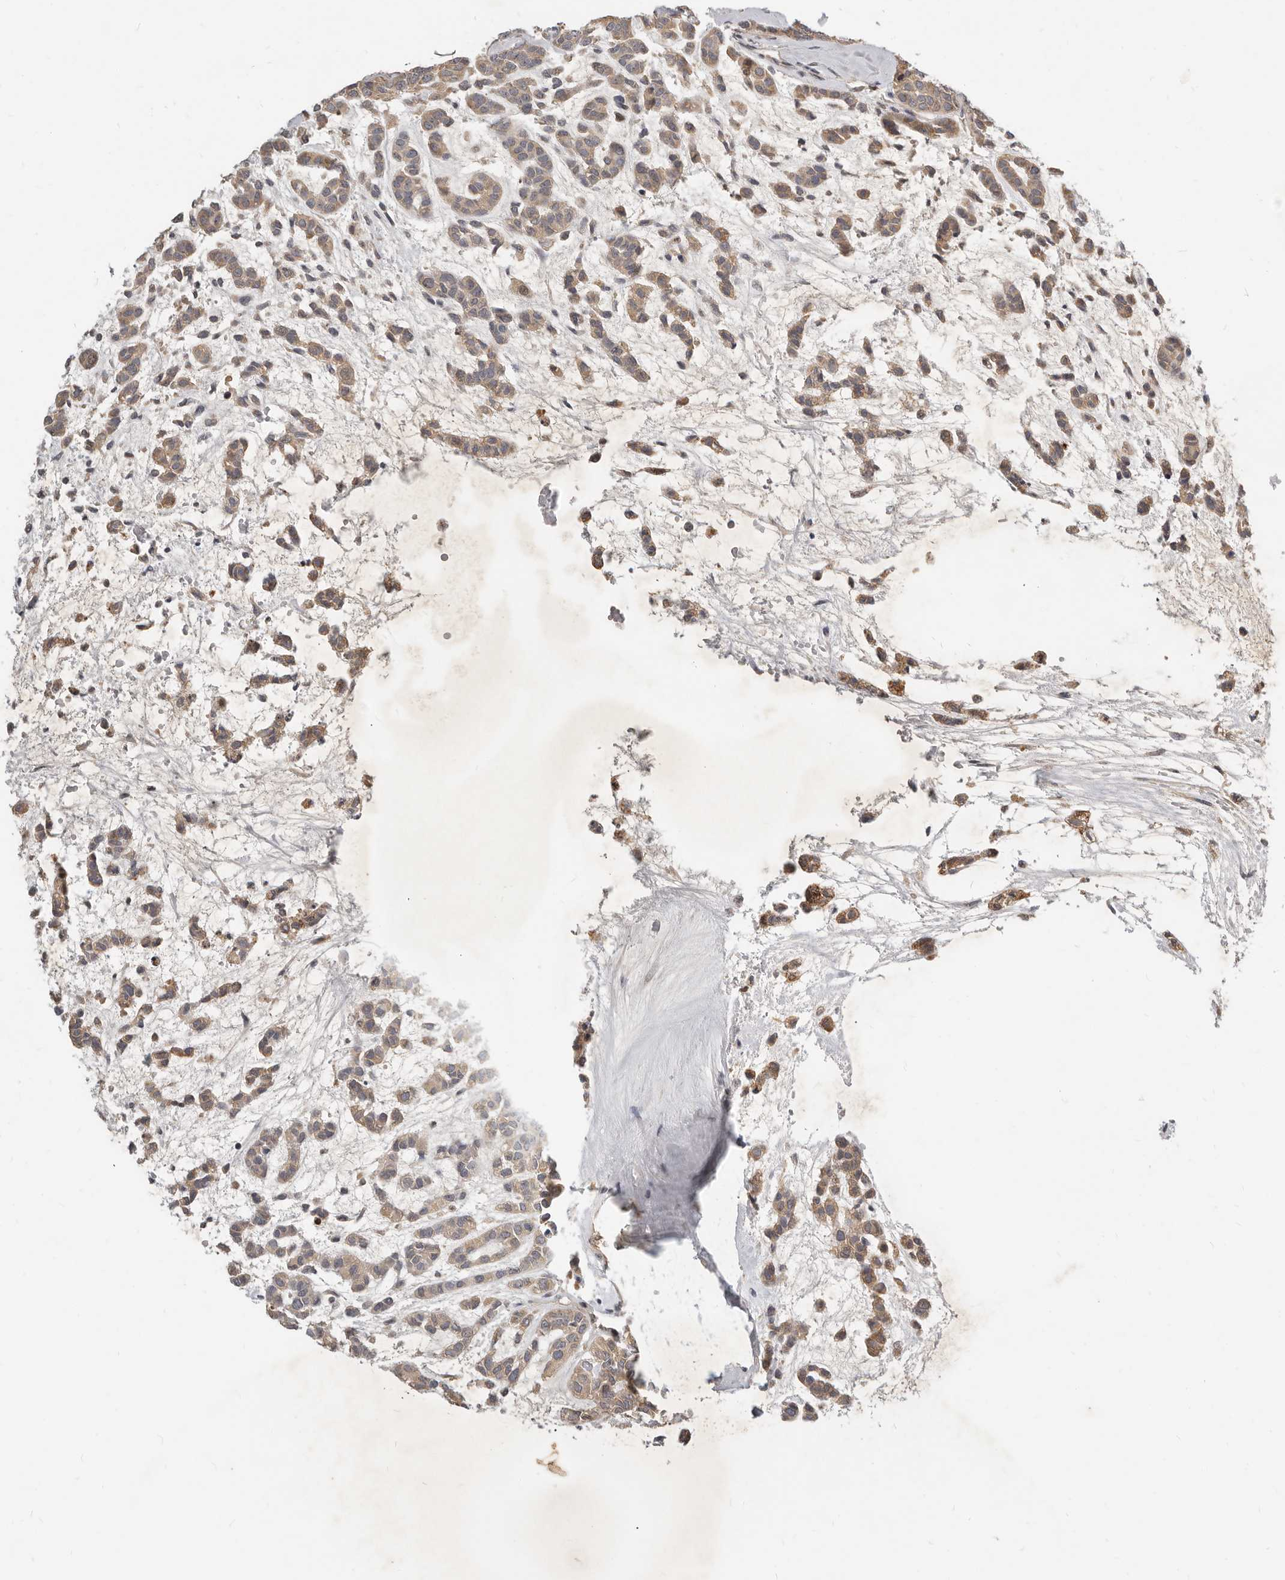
{"staining": {"intensity": "weak", "quantity": ">75%", "location": "cytoplasmic/membranous"}, "tissue": "head and neck cancer", "cell_type": "Tumor cells", "image_type": "cancer", "snomed": [{"axis": "morphology", "description": "Adenocarcinoma, NOS"}, {"axis": "morphology", "description": "Adenoma, NOS"}, {"axis": "topography", "description": "Head-Neck"}], "caption": "A micrograph of head and neck cancer (adenoma) stained for a protein exhibits weak cytoplasmic/membranous brown staining in tumor cells.", "gene": "MICALL2", "patient": {"sex": "female", "age": 55}}